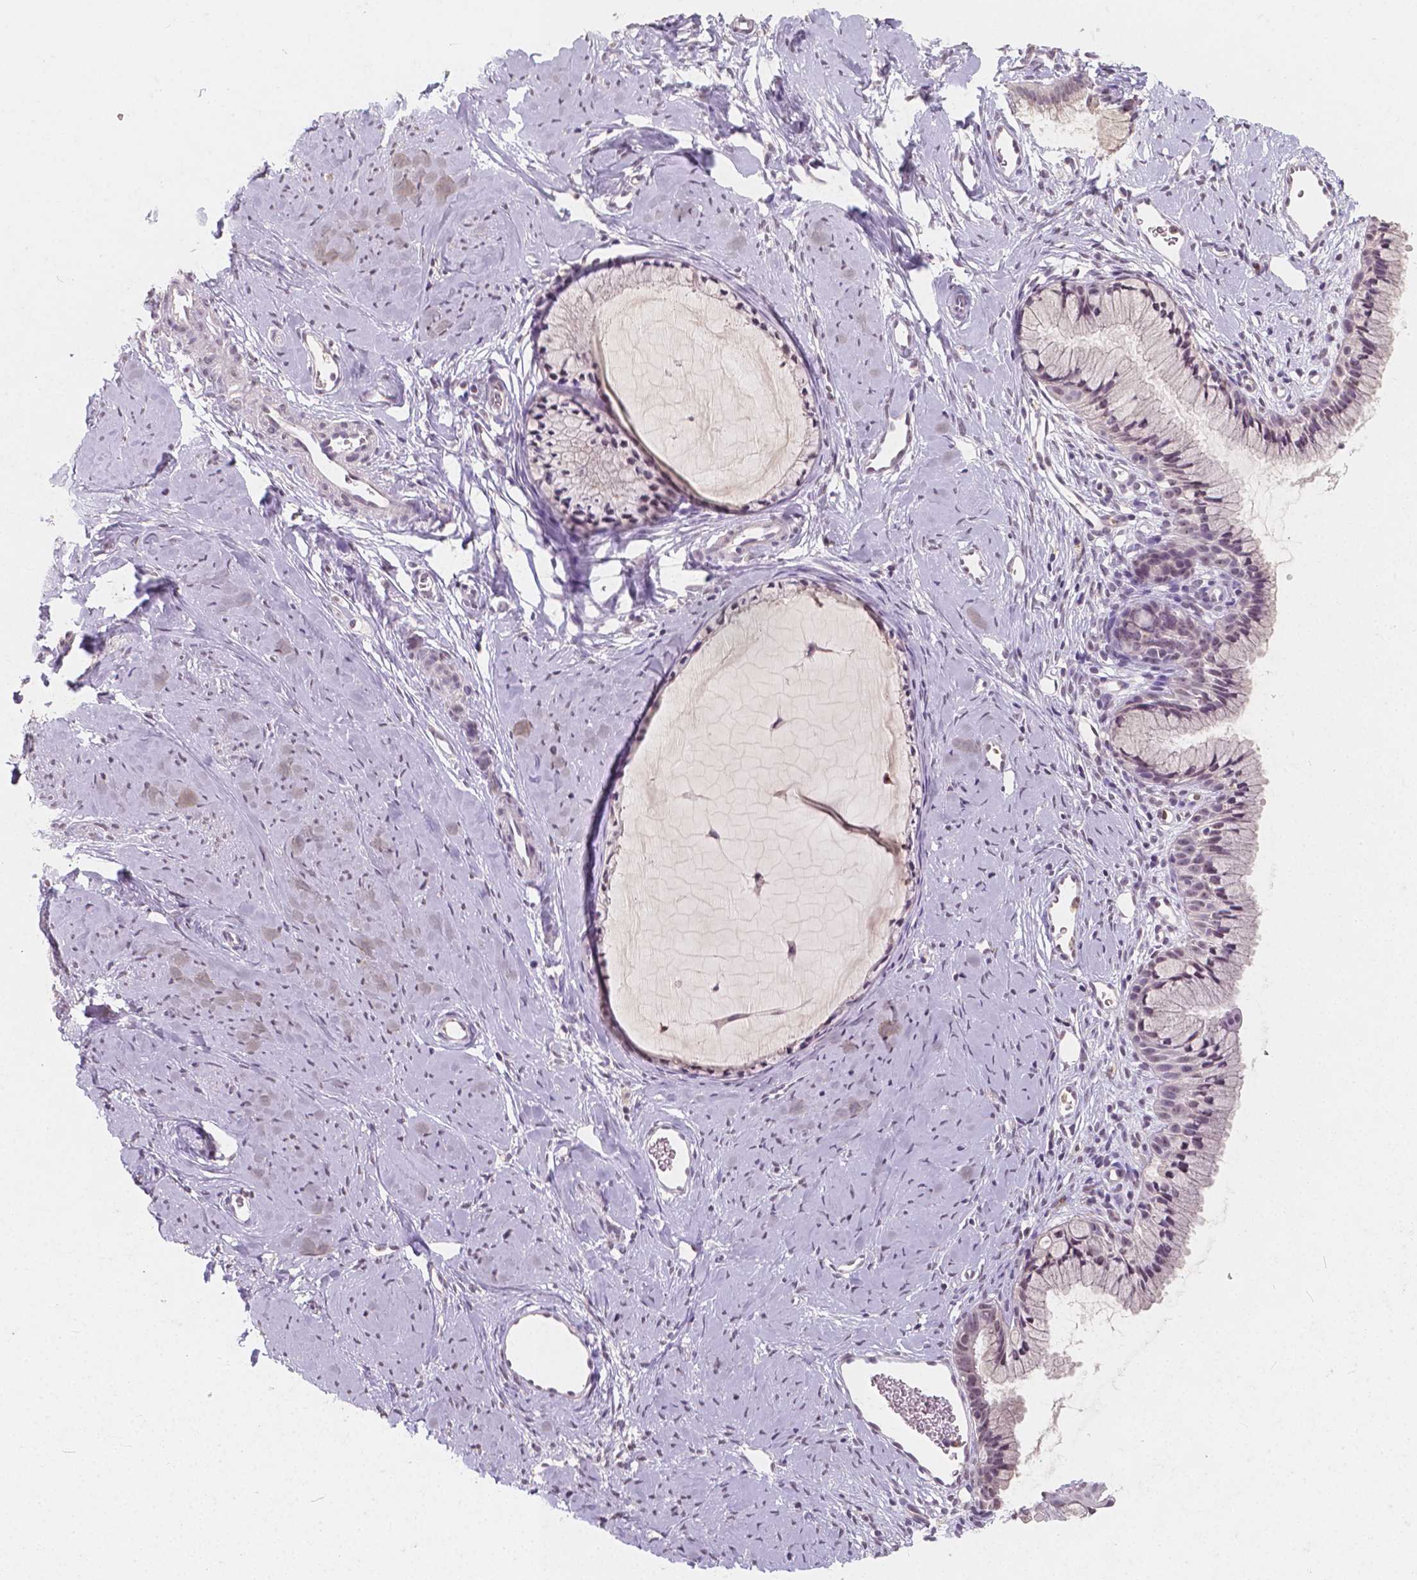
{"staining": {"intensity": "weak", "quantity": "25%-75%", "location": "nuclear"}, "tissue": "cervix", "cell_type": "Glandular cells", "image_type": "normal", "snomed": [{"axis": "morphology", "description": "Normal tissue, NOS"}, {"axis": "topography", "description": "Cervix"}], "caption": "A photomicrograph showing weak nuclear positivity in about 25%-75% of glandular cells in normal cervix, as visualized by brown immunohistochemical staining.", "gene": "NOLC1", "patient": {"sex": "female", "age": 40}}